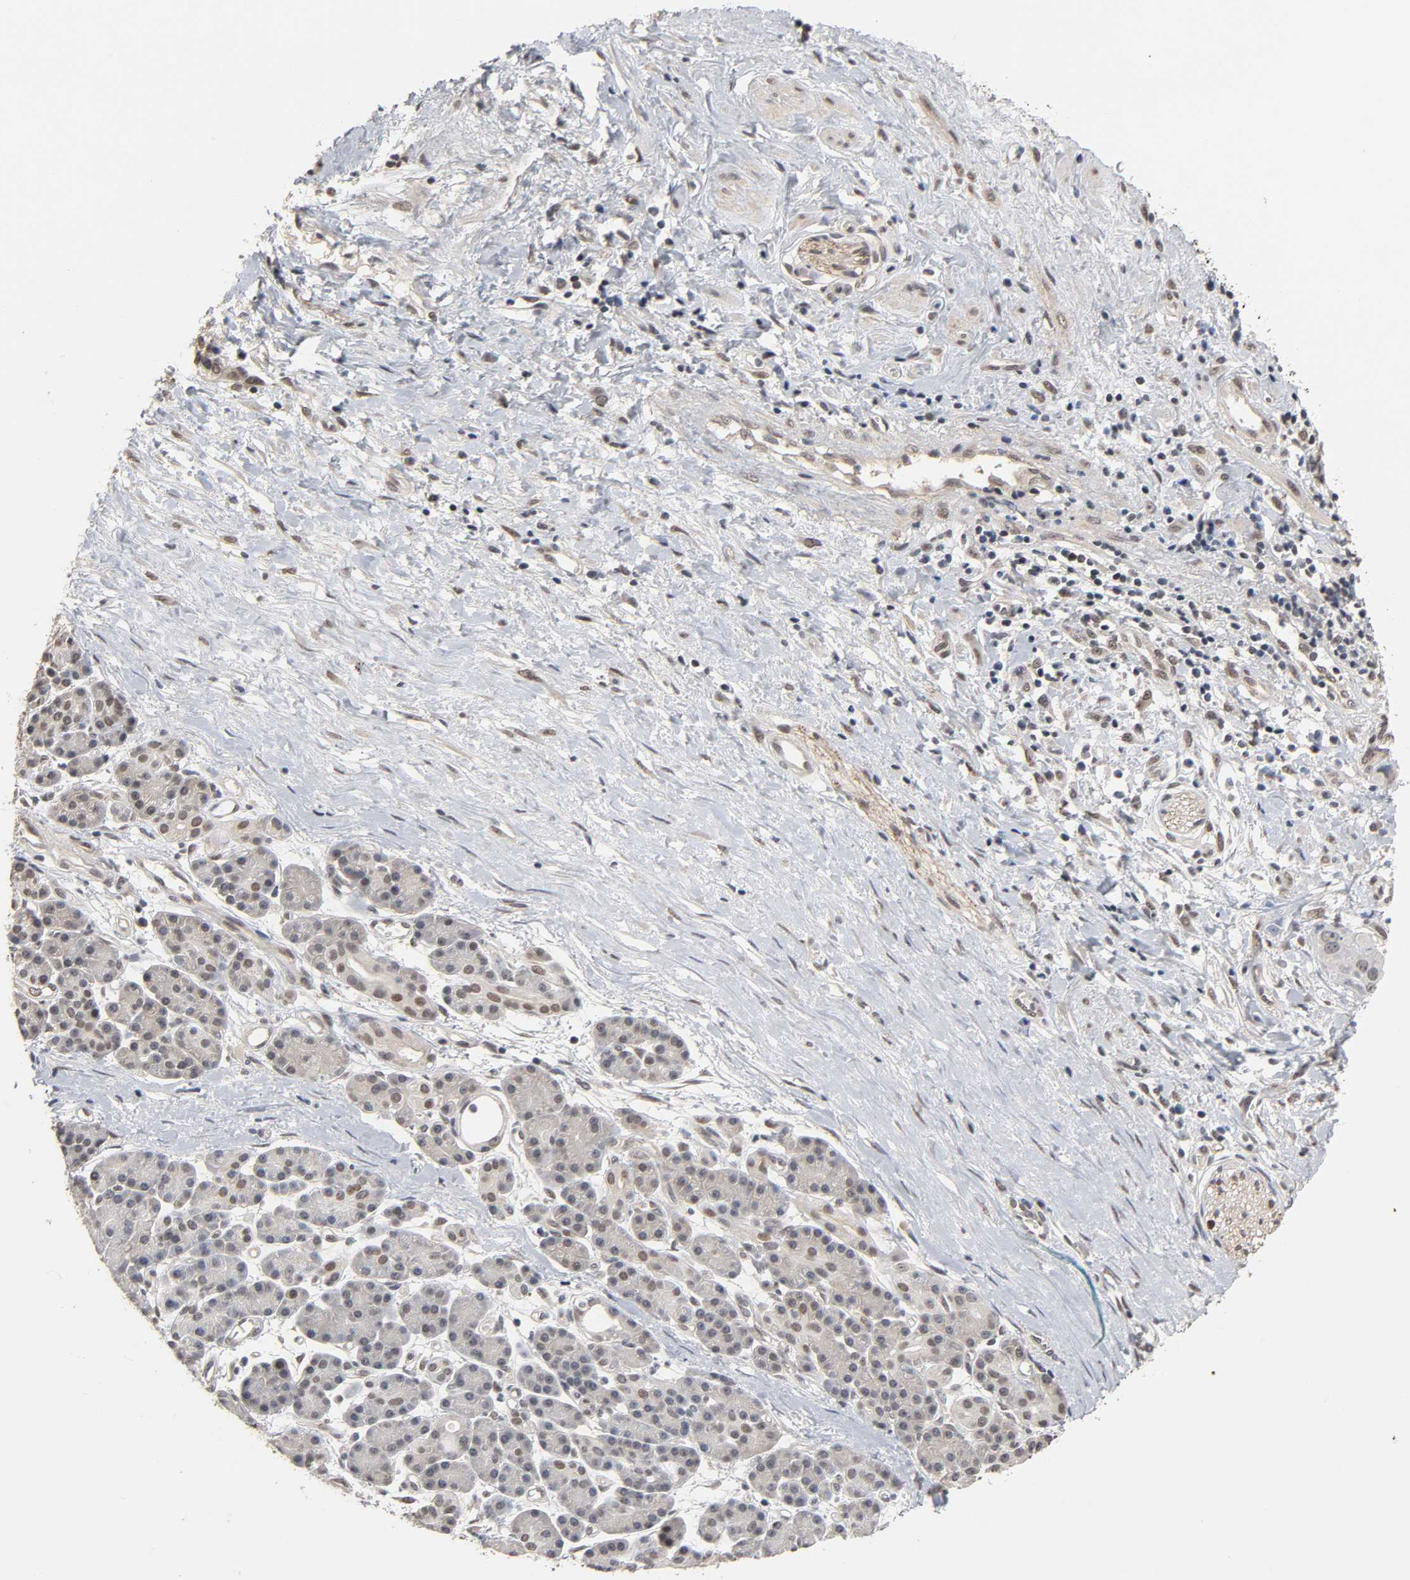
{"staining": {"intensity": "moderate", "quantity": "25%-75%", "location": "cytoplasmic/membranous,nuclear"}, "tissue": "pancreatic cancer", "cell_type": "Tumor cells", "image_type": "cancer", "snomed": [{"axis": "morphology", "description": "Adenocarcinoma, NOS"}, {"axis": "topography", "description": "Pancreas"}], "caption": "The micrograph shows staining of pancreatic cancer (adenocarcinoma), revealing moderate cytoplasmic/membranous and nuclear protein positivity (brown color) within tumor cells.", "gene": "HTR1E", "patient": {"sex": "female", "age": 60}}